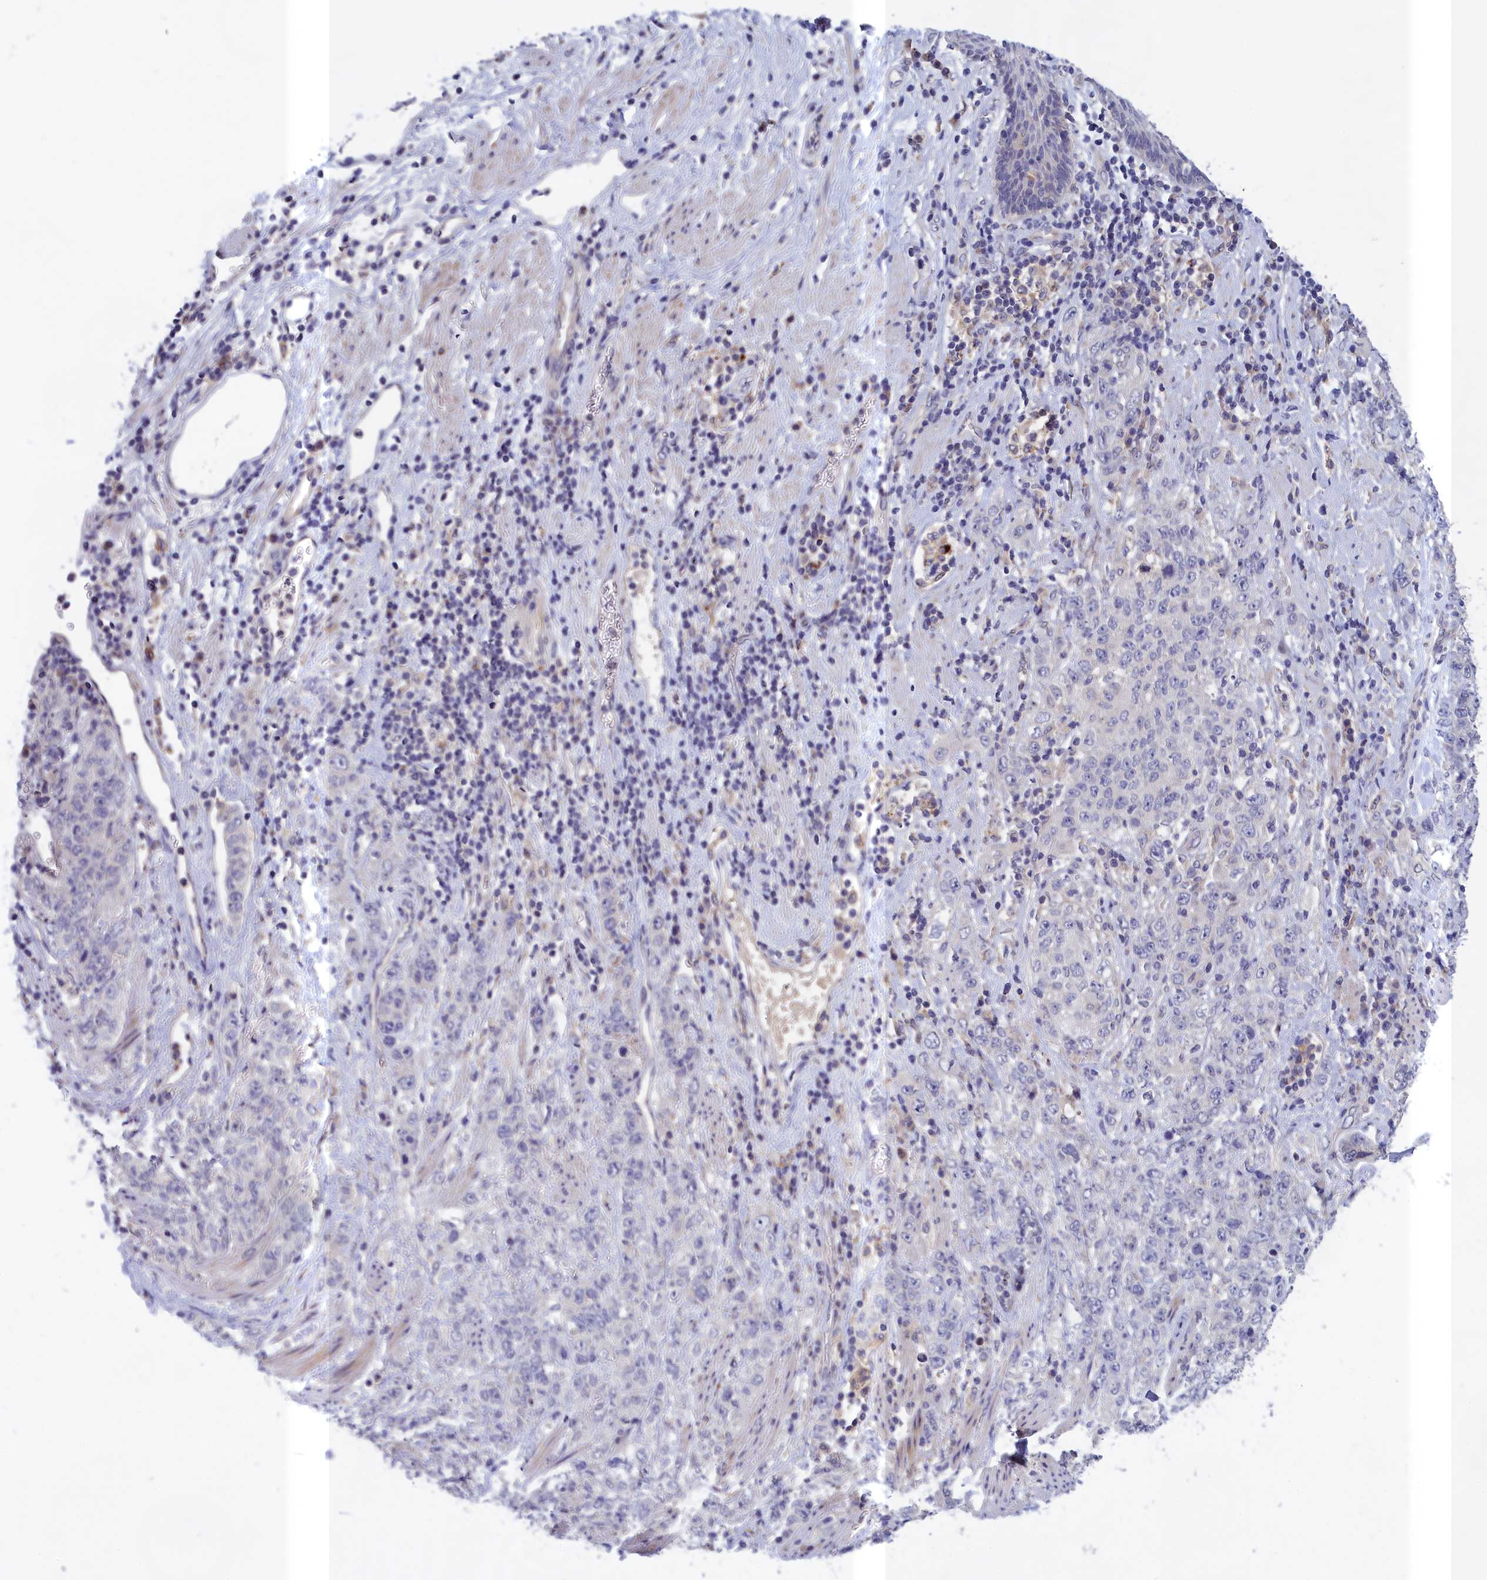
{"staining": {"intensity": "negative", "quantity": "none", "location": "none"}, "tissue": "stomach cancer", "cell_type": "Tumor cells", "image_type": "cancer", "snomed": [{"axis": "morphology", "description": "Adenocarcinoma, NOS"}, {"axis": "topography", "description": "Stomach"}], "caption": "An immunohistochemistry photomicrograph of stomach adenocarcinoma is shown. There is no staining in tumor cells of stomach adenocarcinoma.", "gene": "IGFALS", "patient": {"sex": "male", "age": 48}}